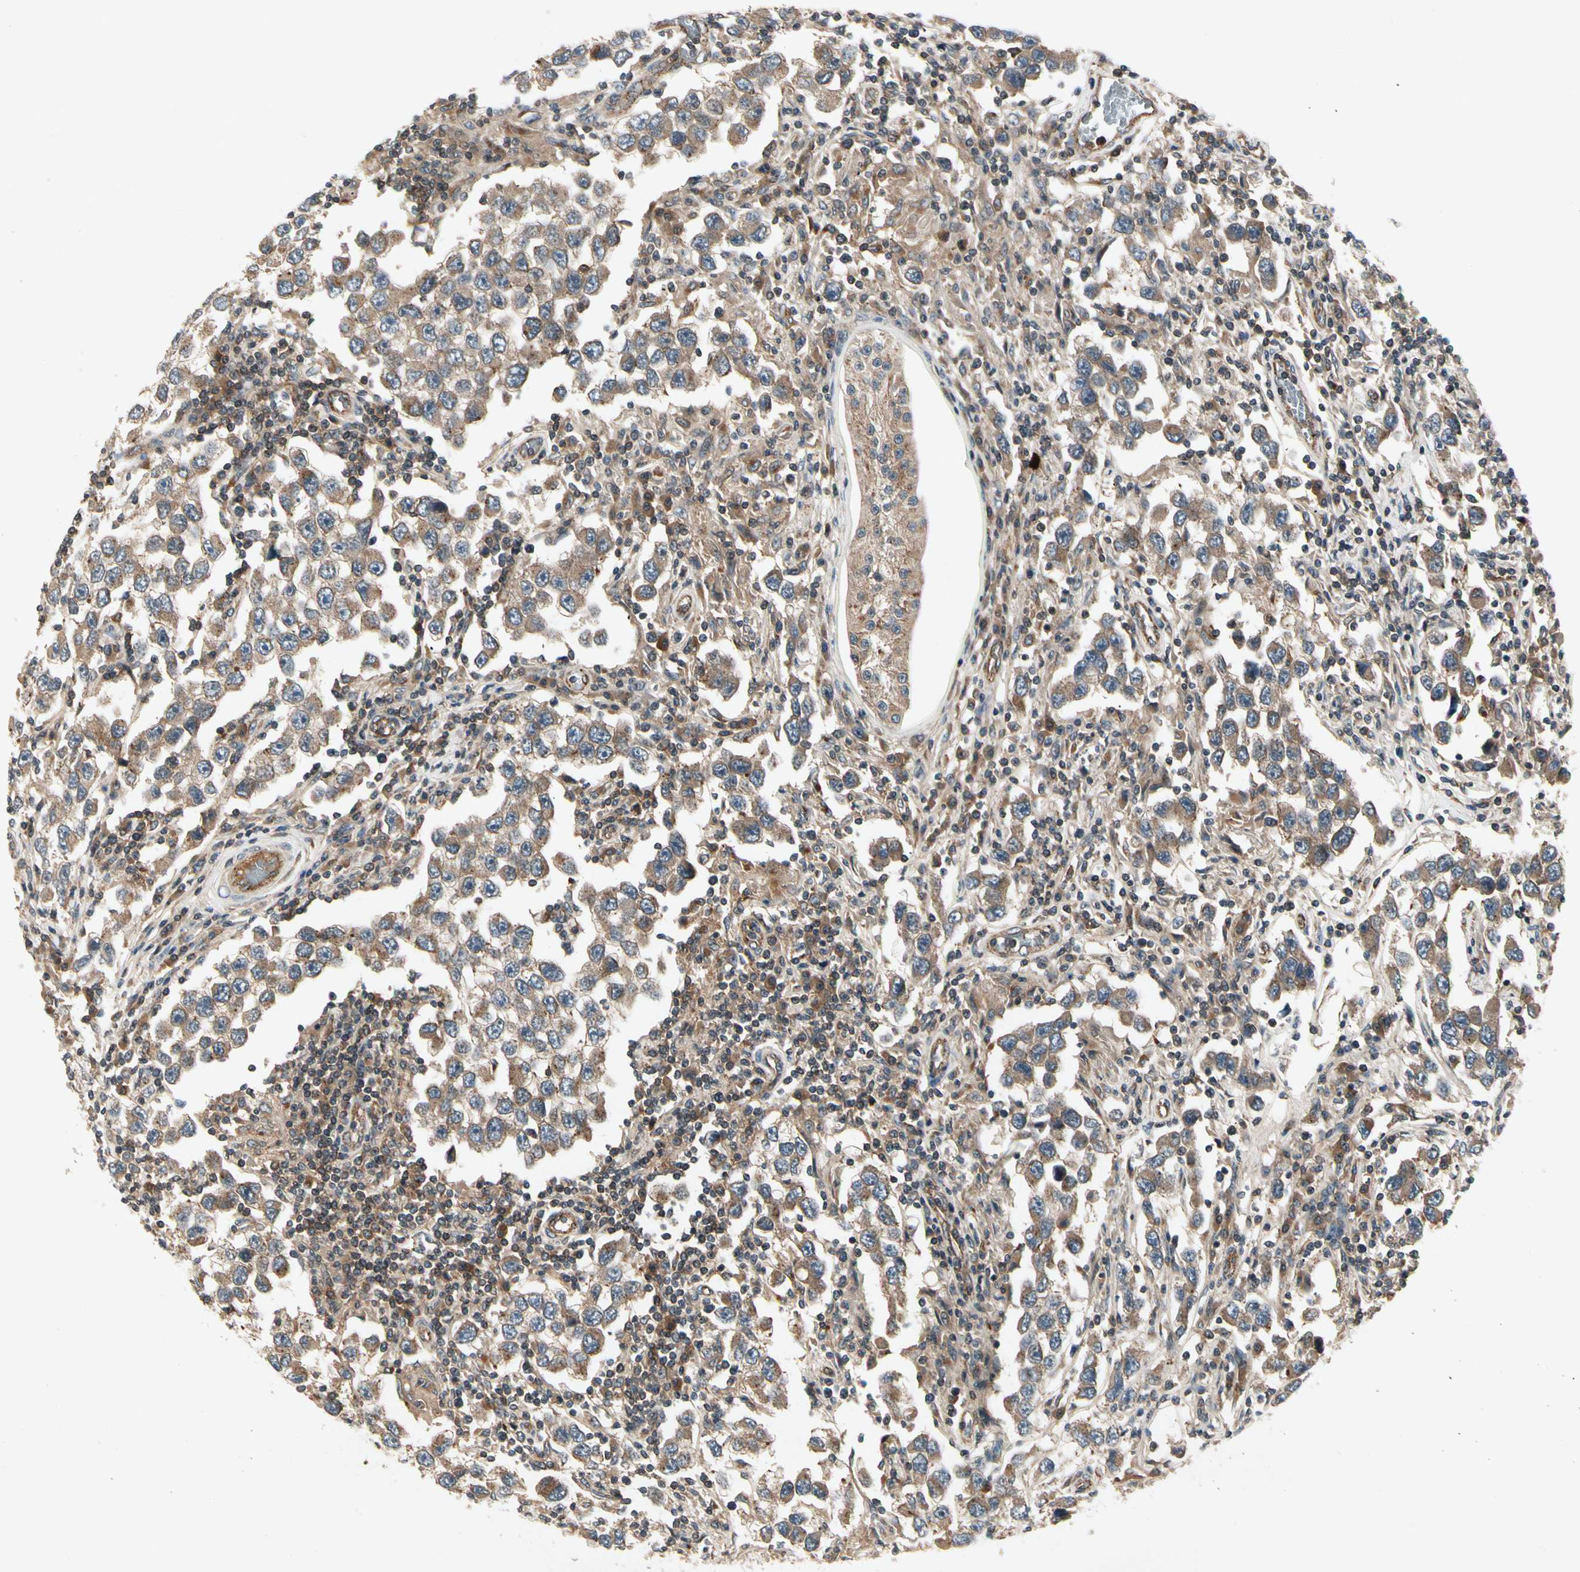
{"staining": {"intensity": "moderate", "quantity": ">75%", "location": "cytoplasmic/membranous"}, "tissue": "testis cancer", "cell_type": "Tumor cells", "image_type": "cancer", "snomed": [{"axis": "morphology", "description": "Carcinoma, Embryonal, NOS"}, {"axis": "topography", "description": "Testis"}], "caption": "Human embryonal carcinoma (testis) stained for a protein (brown) reveals moderate cytoplasmic/membranous positive expression in approximately >75% of tumor cells.", "gene": "FLOT1", "patient": {"sex": "male", "age": 21}}